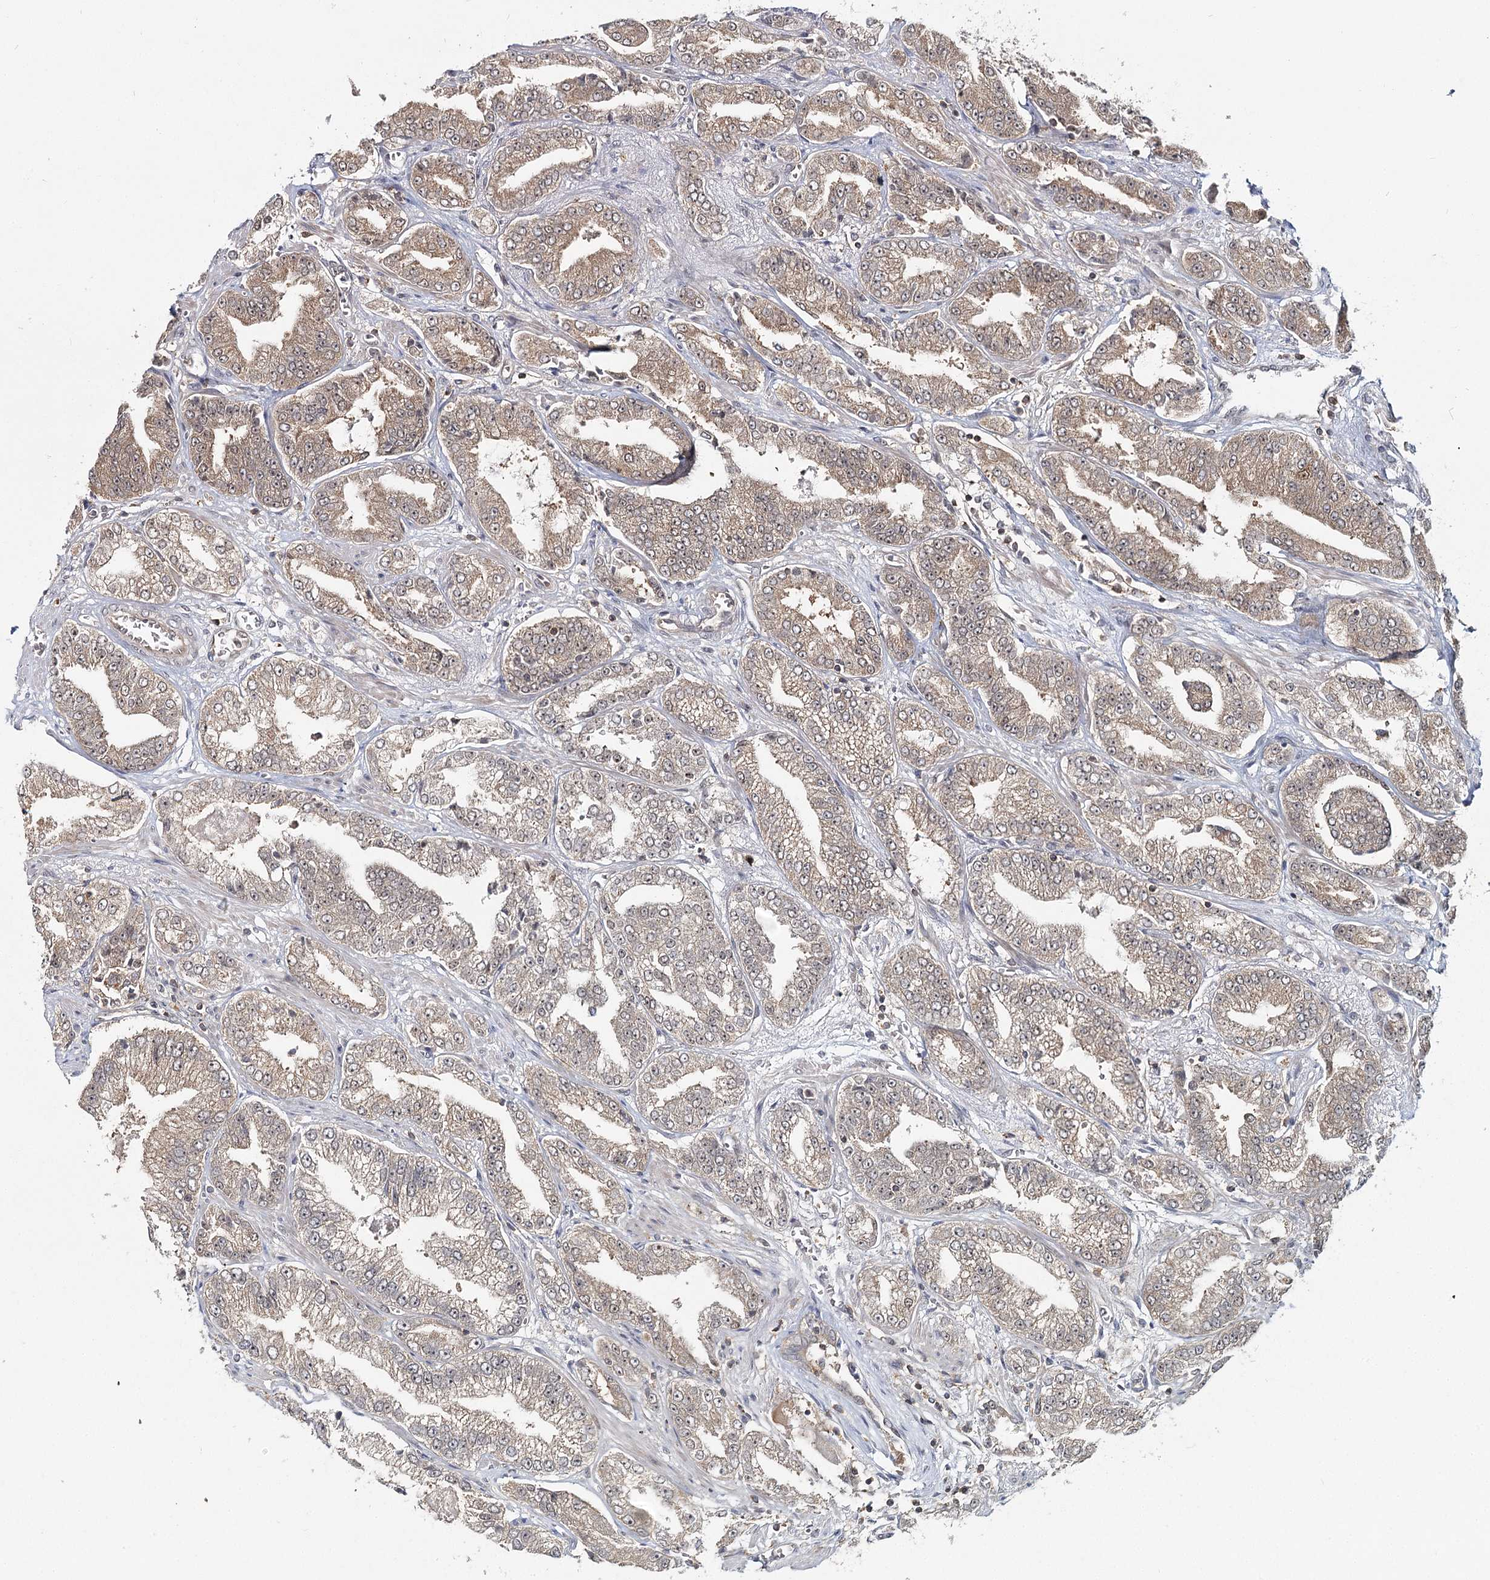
{"staining": {"intensity": "weak", "quantity": ">75%", "location": "cytoplasmic/membranous"}, "tissue": "prostate cancer", "cell_type": "Tumor cells", "image_type": "cancer", "snomed": [{"axis": "morphology", "description": "Adenocarcinoma, High grade"}, {"axis": "topography", "description": "Prostate"}], "caption": "A low amount of weak cytoplasmic/membranous positivity is identified in approximately >75% of tumor cells in prostate high-grade adenocarcinoma tissue. (DAB IHC, brown staining for protein, blue staining for nuclei).", "gene": "FAM120B", "patient": {"sex": "male", "age": 71}}